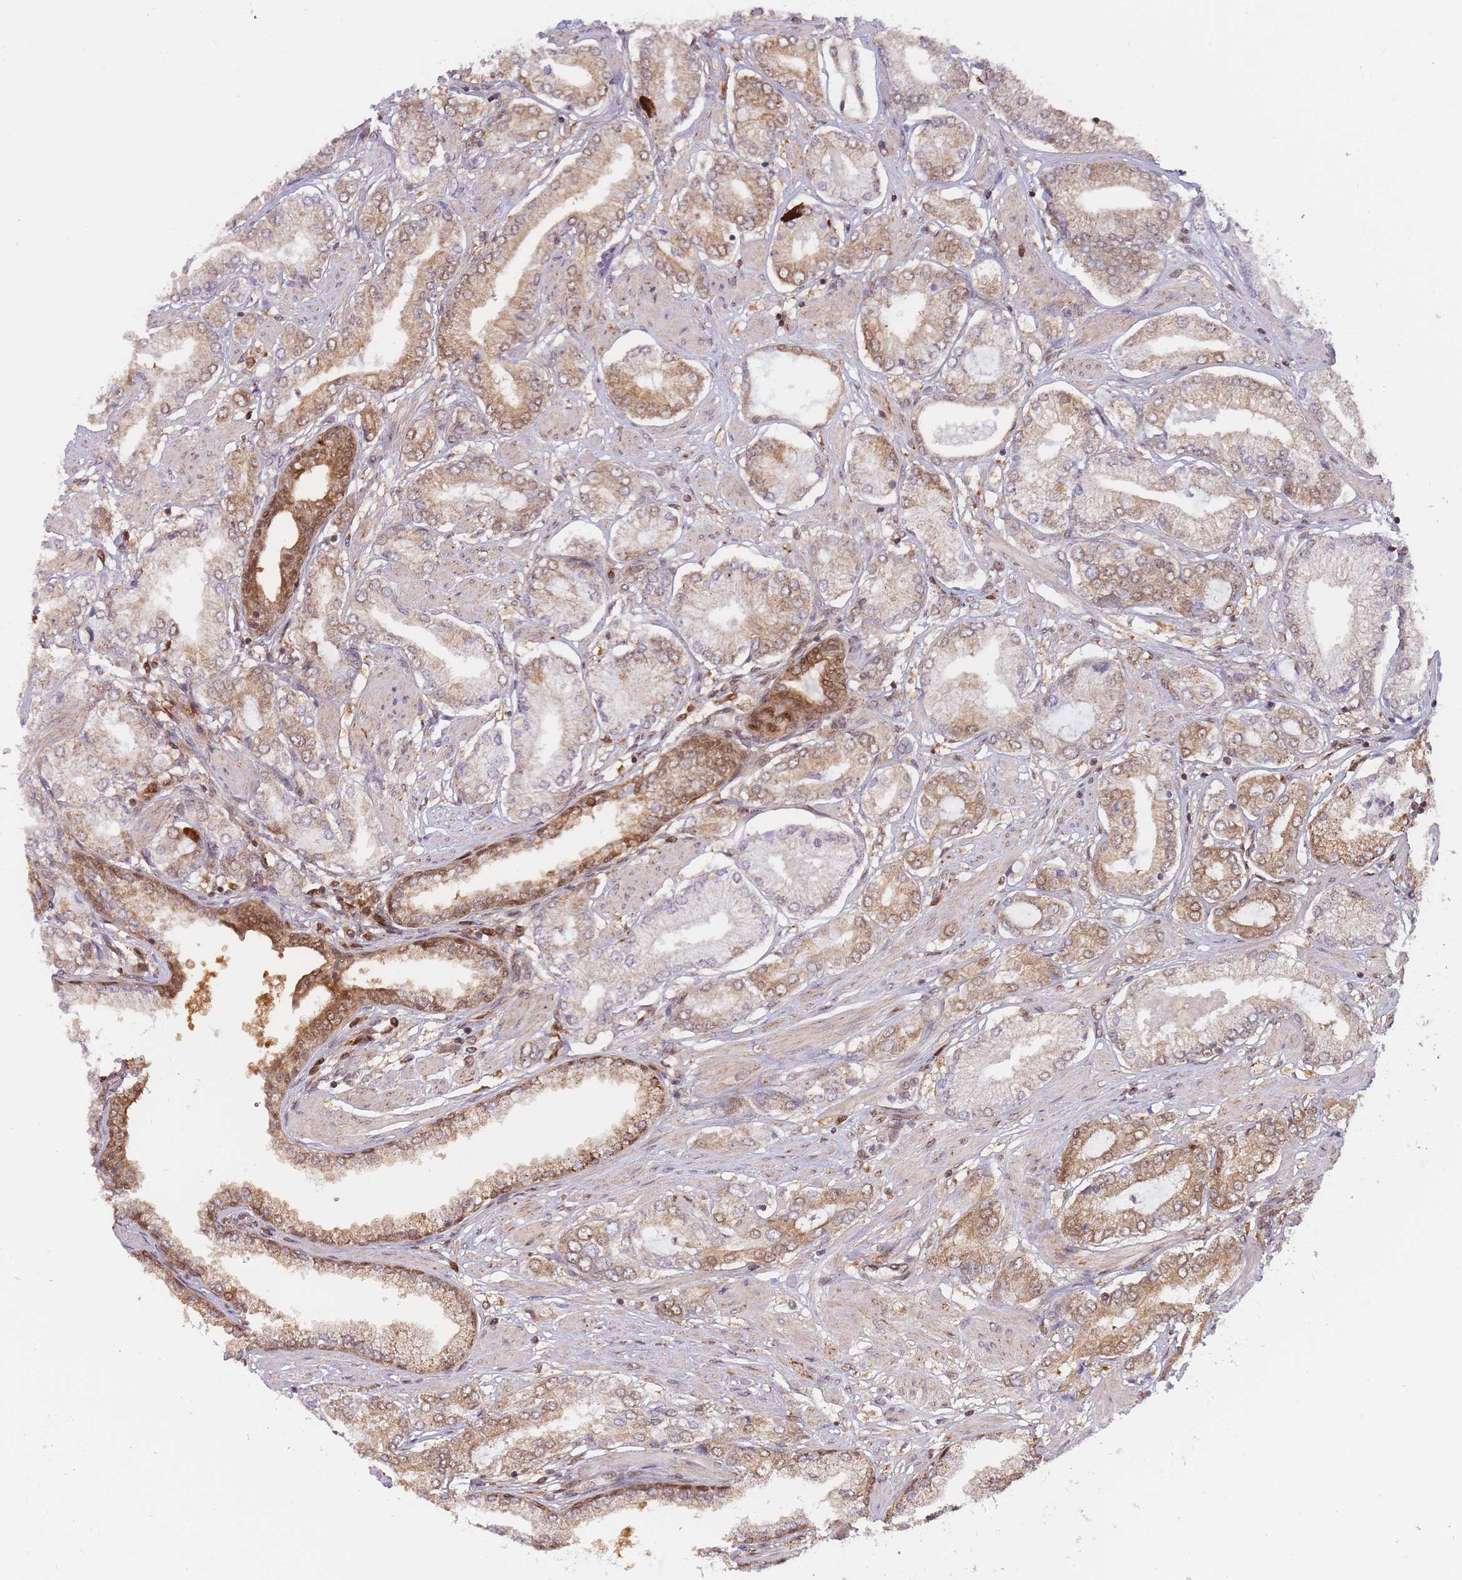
{"staining": {"intensity": "moderate", "quantity": "25%-75%", "location": "cytoplasmic/membranous"}, "tissue": "prostate cancer", "cell_type": "Tumor cells", "image_type": "cancer", "snomed": [{"axis": "morphology", "description": "Adenocarcinoma, High grade"}, {"axis": "topography", "description": "Prostate and seminal vesicle, NOS"}], "caption": "The histopathology image reveals immunohistochemical staining of prostate cancer (adenocarcinoma (high-grade)). There is moderate cytoplasmic/membranous expression is appreciated in about 25%-75% of tumor cells.", "gene": "NSFL1C", "patient": {"sex": "male", "age": 64}}